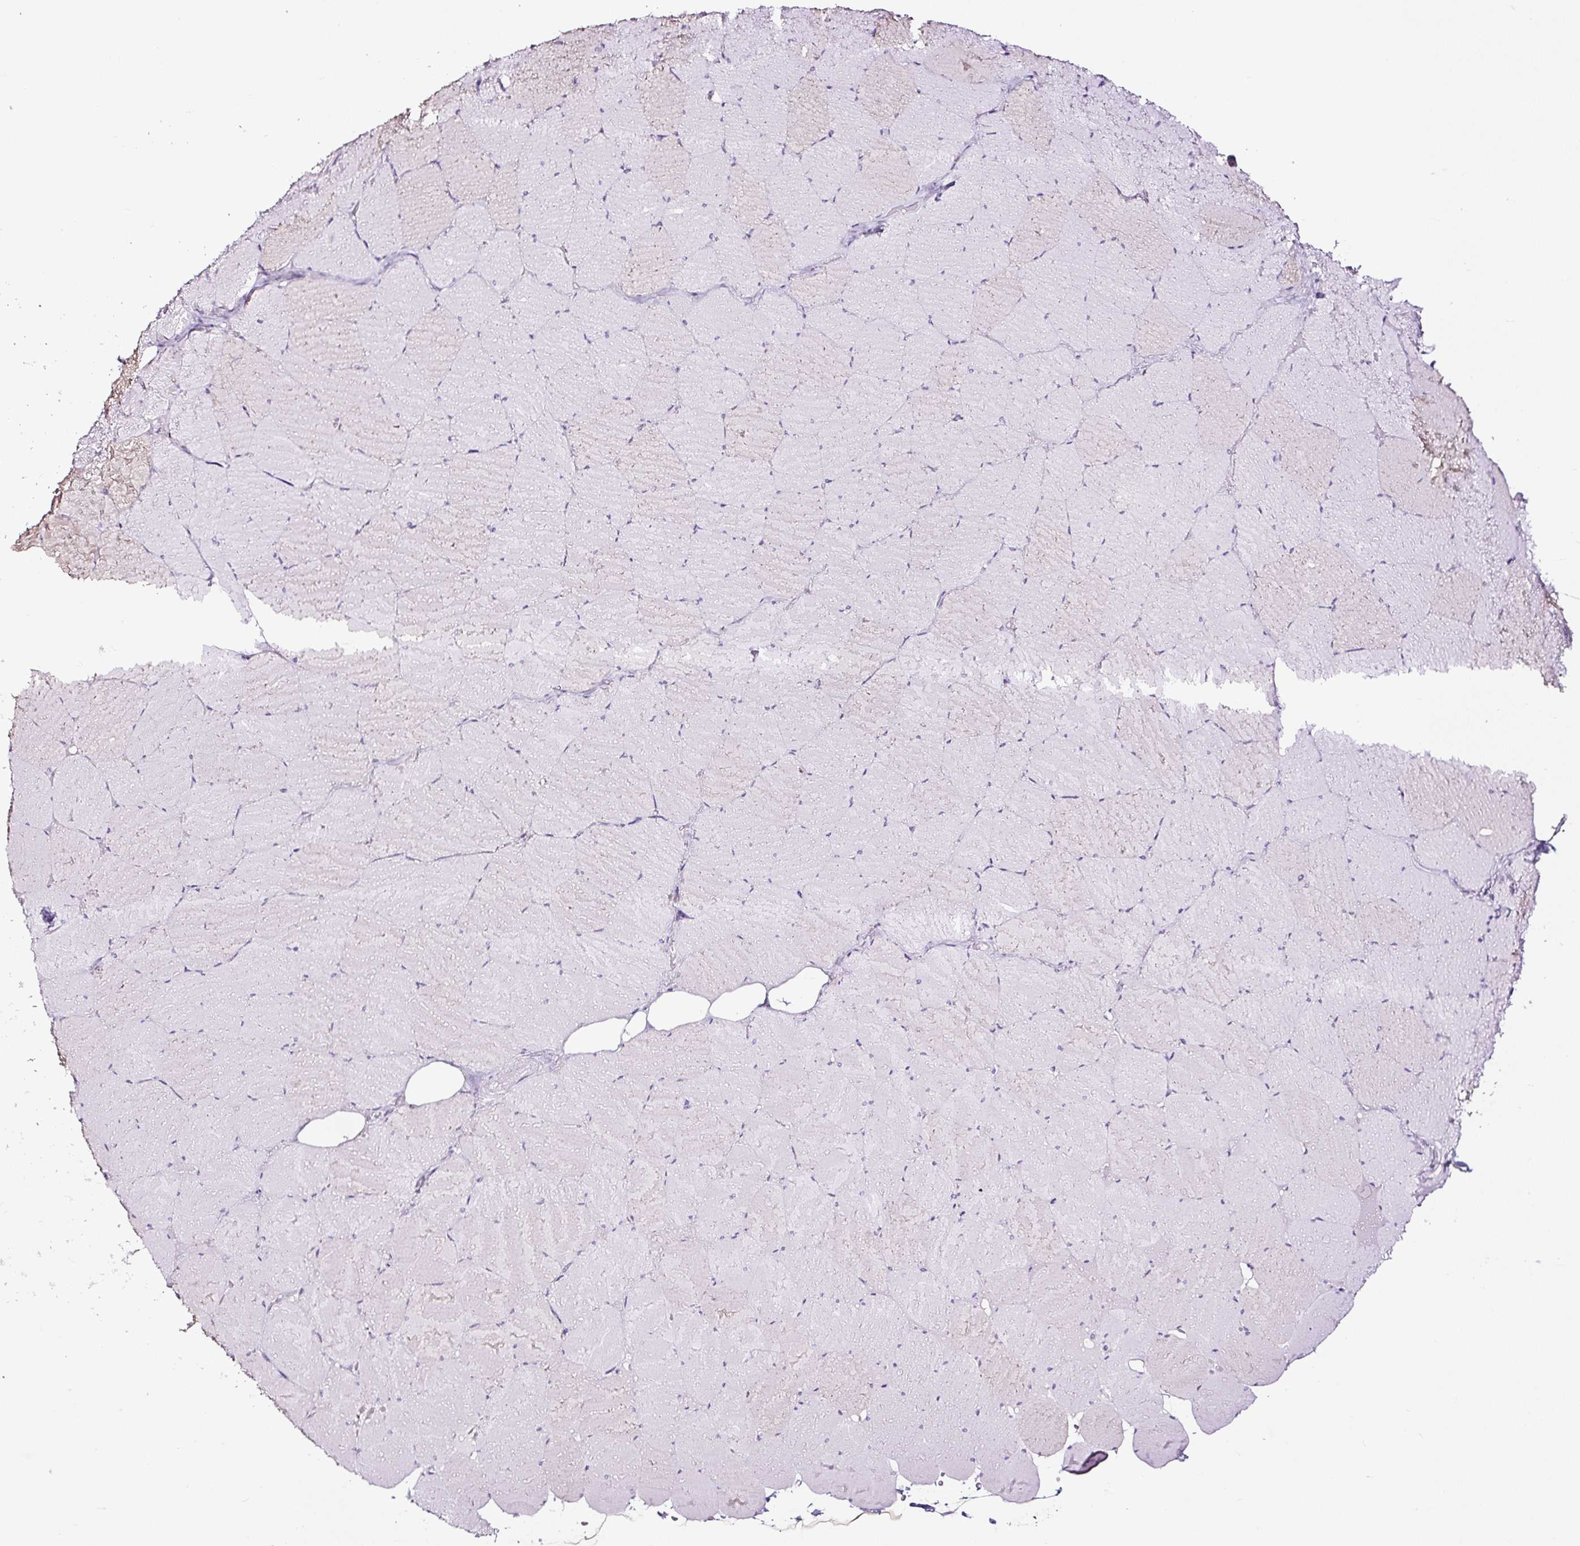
{"staining": {"intensity": "negative", "quantity": "none", "location": "none"}, "tissue": "skeletal muscle", "cell_type": "Myocytes", "image_type": "normal", "snomed": [{"axis": "morphology", "description": "Normal tissue, NOS"}, {"axis": "topography", "description": "Skeletal muscle"}, {"axis": "topography", "description": "Head-Neck"}], "caption": "Human skeletal muscle stained for a protein using IHC exhibits no positivity in myocytes.", "gene": "NPHS2", "patient": {"sex": "male", "age": 66}}